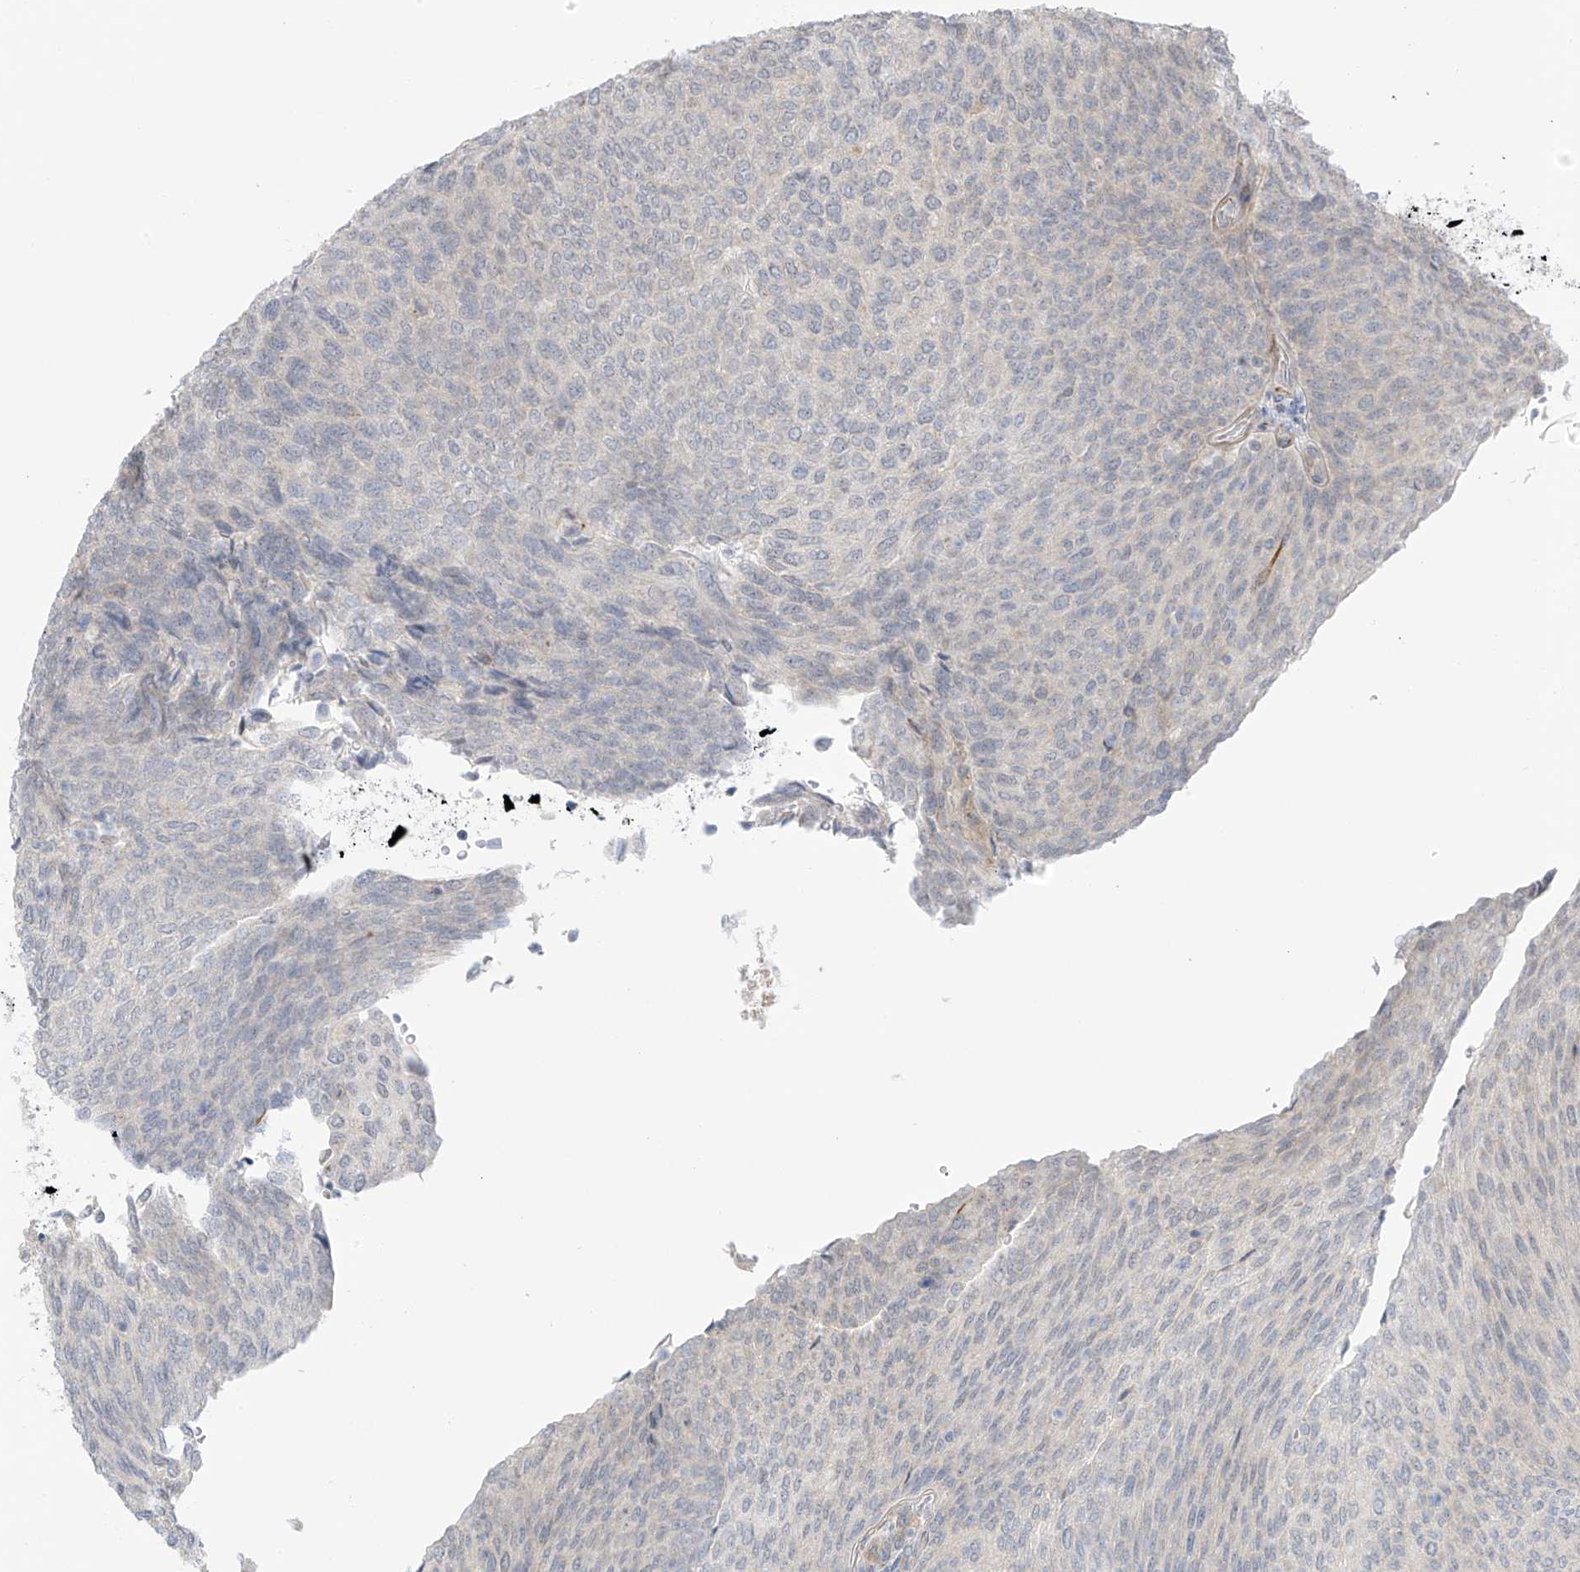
{"staining": {"intensity": "negative", "quantity": "none", "location": "none"}, "tissue": "urothelial cancer", "cell_type": "Tumor cells", "image_type": "cancer", "snomed": [{"axis": "morphology", "description": "Urothelial carcinoma, Low grade"}, {"axis": "topography", "description": "Urinary bladder"}], "caption": "Immunohistochemistry (IHC) image of low-grade urothelial carcinoma stained for a protein (brown), which reveals no positivity in tumor cells. The staining was performed using DAB (3,3'-diaminobenzidine) to visualize the protein expression in brown, while the nuclei were stained in blue with hematoxylin (Magnification: 20x).", "gene": "HS6ST2", "patient": {"sex": "female", "age": 79}}